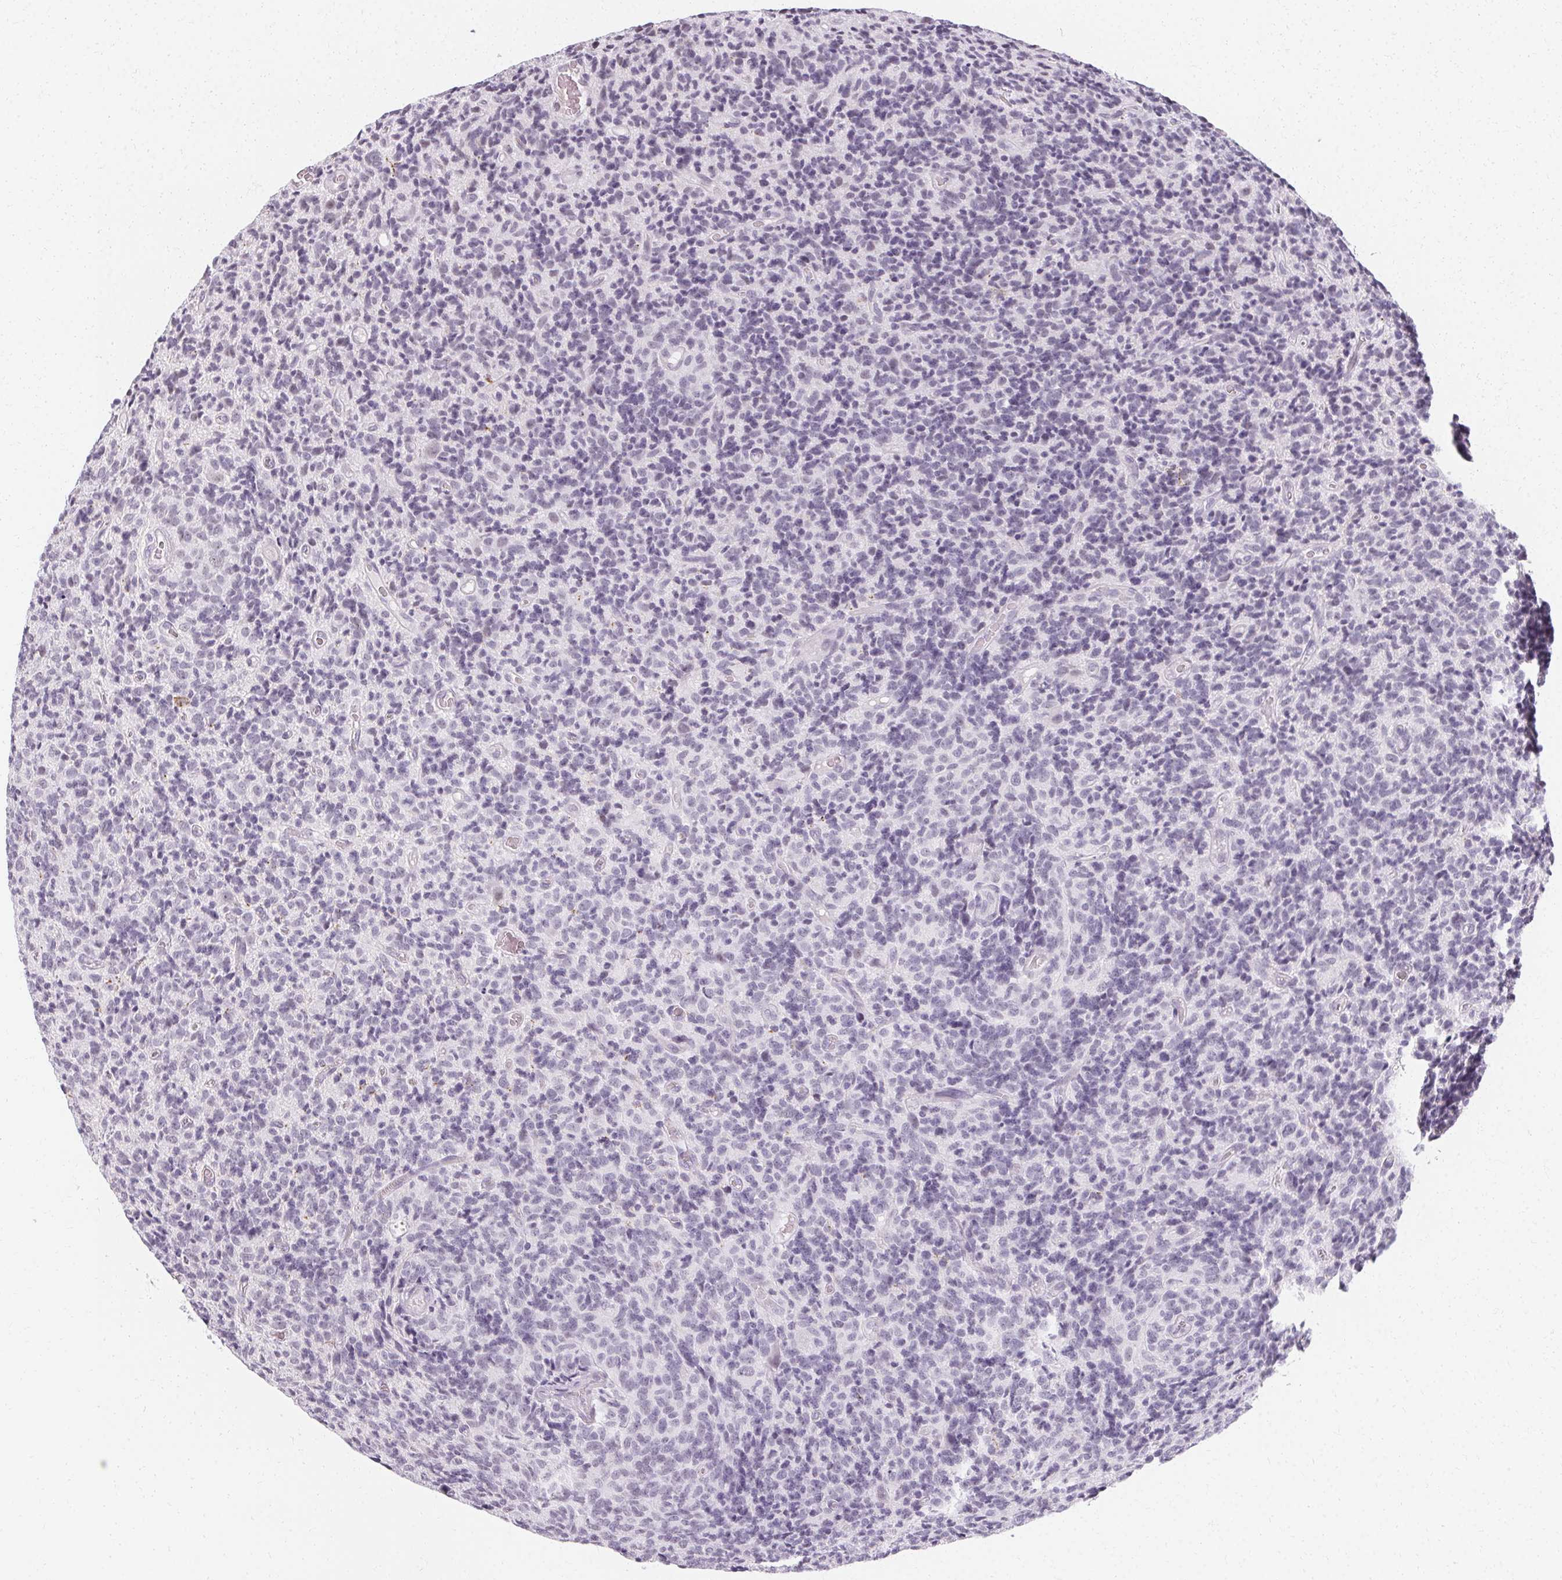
{"staining": {"intensity": "negative", "quantity": "none", "location": "none"}, "tissue": "glioma", "cell_type": "Tumor cells", "image_type": "cancer", "snomed": [{"axis": "morphology", "description": "Glioma, malignant, High grade"}, {"axis": "topography", "description": "Brain"}], "caption": "IHC micrograph of neoplastic tissue: glioma stained with DAB reveals no significant protein expression in tumor cells.", "gene": "SYNPR", "patient": {"sex": "male", "age": 76}}